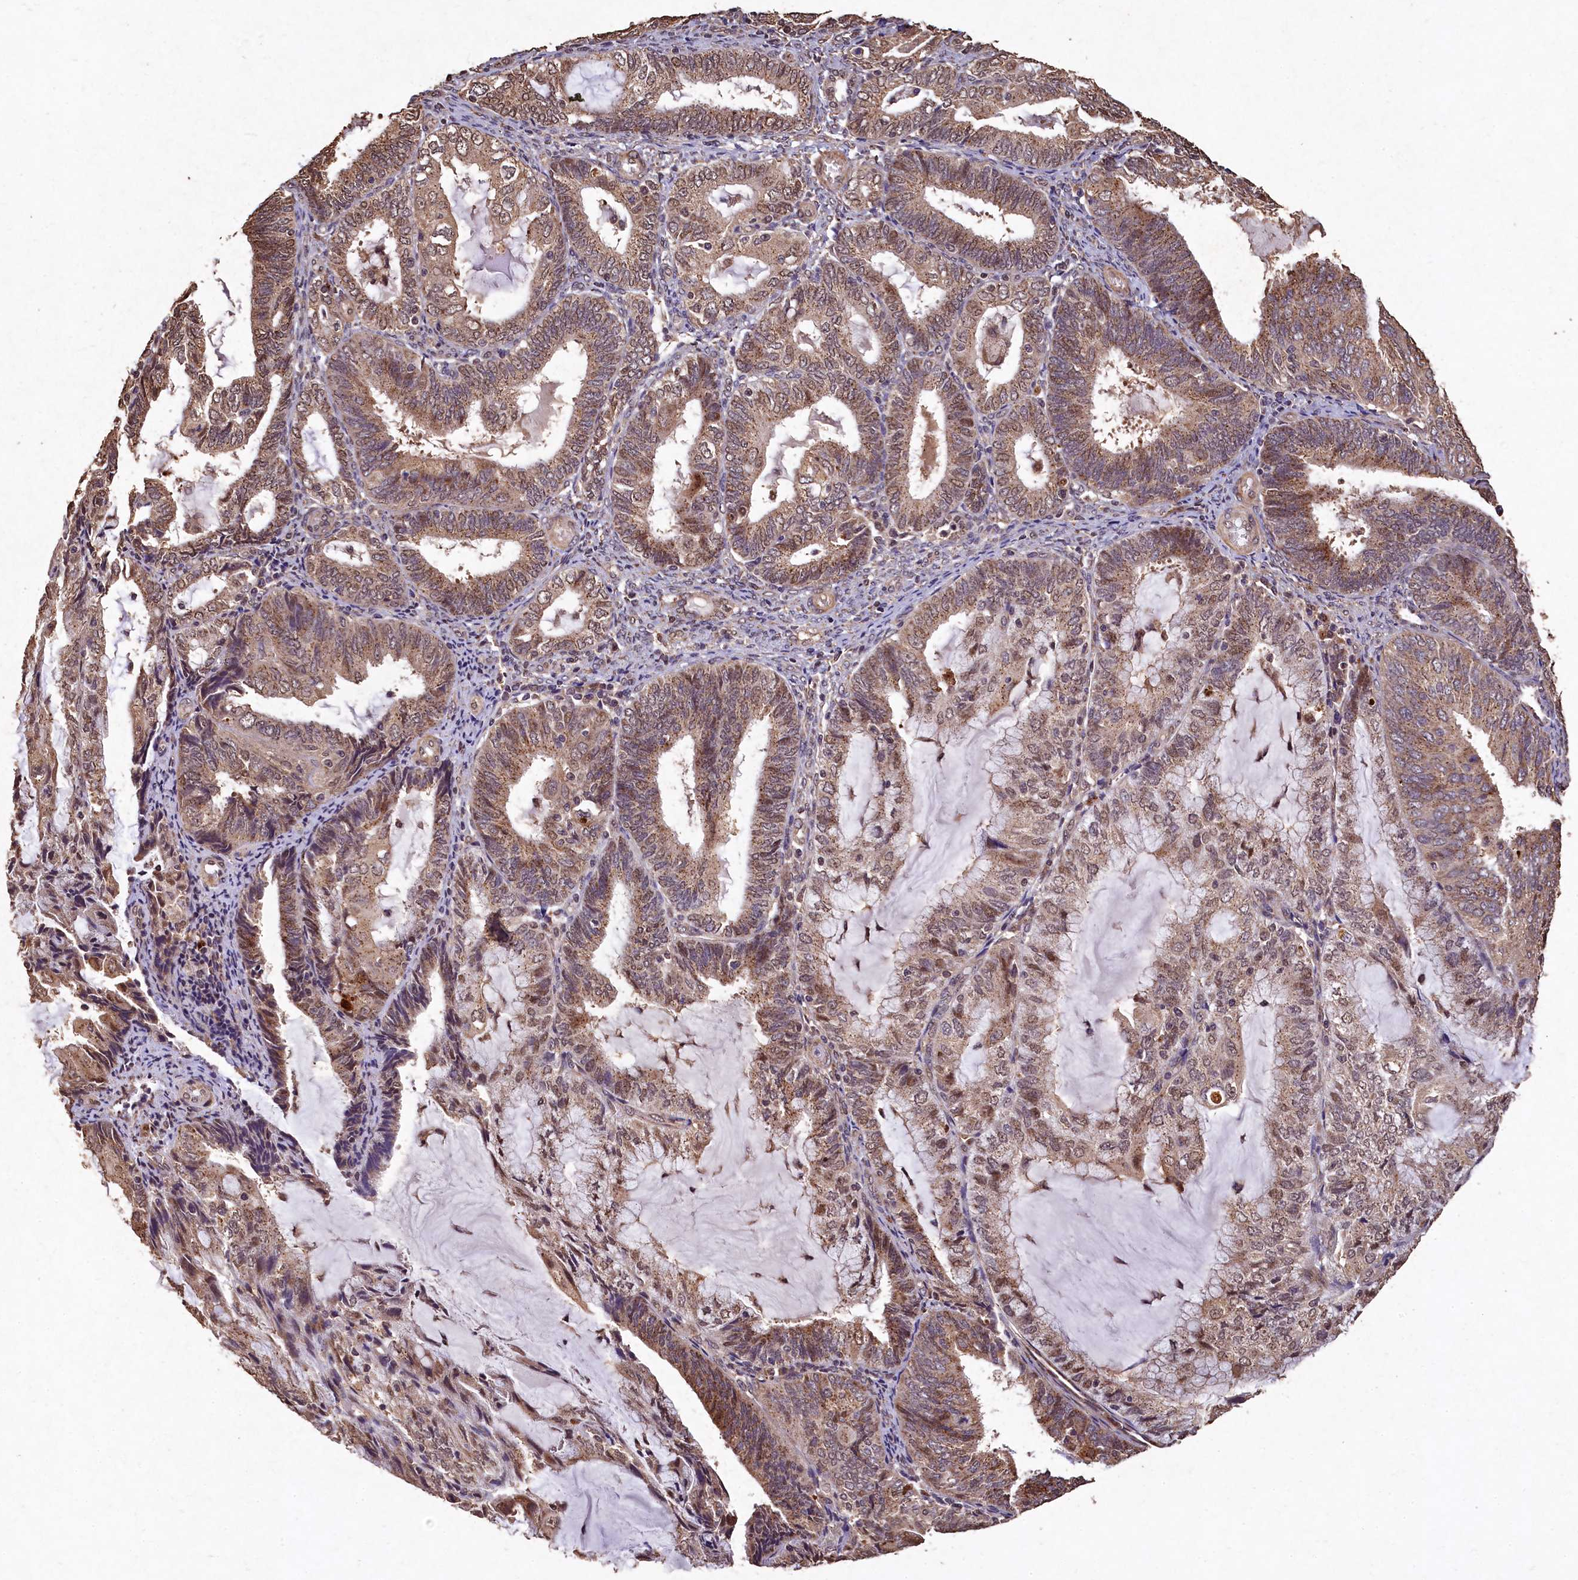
{"staining": {"intensity": "moderate", "quantity": ">75%", "location": "cytoplasmic/membranous,nuclear"}, "tissue": "endometrial cancer", "cell_type": "Tumor cells", "image_type": "cancer", "snomed": [{"axis": "morphology", "description": "Adenocarcinoma, NOS"}, {"axis": "topography", "description": "Endometrium"}], "caption": "Moderate cytoplasmic/membranous and nuclear expression is seen in approximately >75% of tumor cells in endometrial cancer.", "gene": "LSM4", "patient": {"sex": "female", "age": 81}}